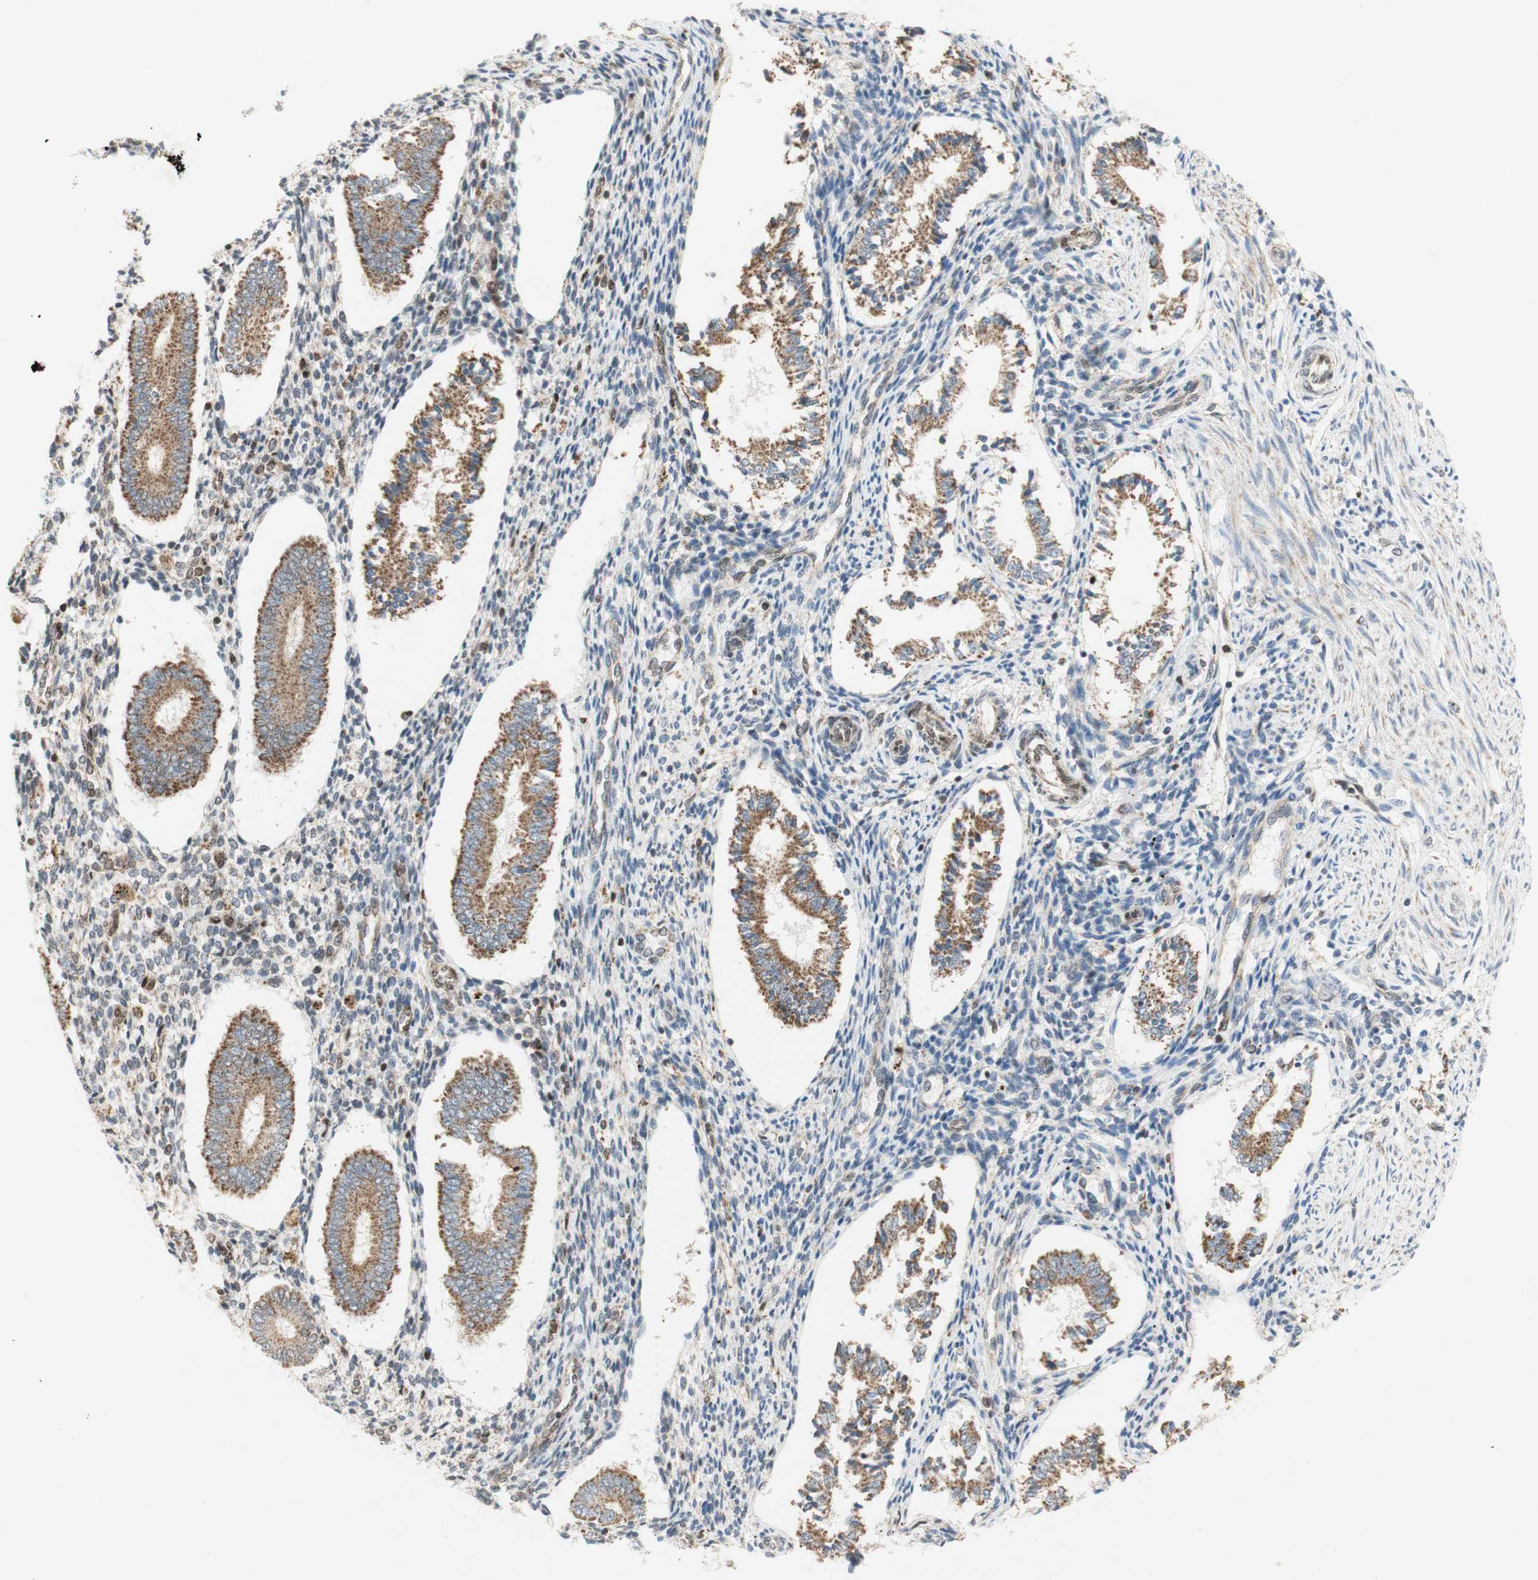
{"staining": {"intensity": "moderate", "quantity": "25%-75%", "location": "nuclear"}, "tissue": "endometrium", "cell_type": "Cells in endometrial stroma", "image_type": "normal", "snomed": [{"axis": "morphology", "description": "Normal tissue, NOS"}, {"axis": "topography", "description": "Endometrium"}], "caption": "This histopathology image shows benign endometrium stained with immunohistochemistry (IHC) to label a protein in brown. The nuclear of cells in endometrial stroma show moderate positivity for the protein. Nuclei are counter-stained blue.", "gene": "DNMT3A", "patient": {"sex": "female", "age": 42}}